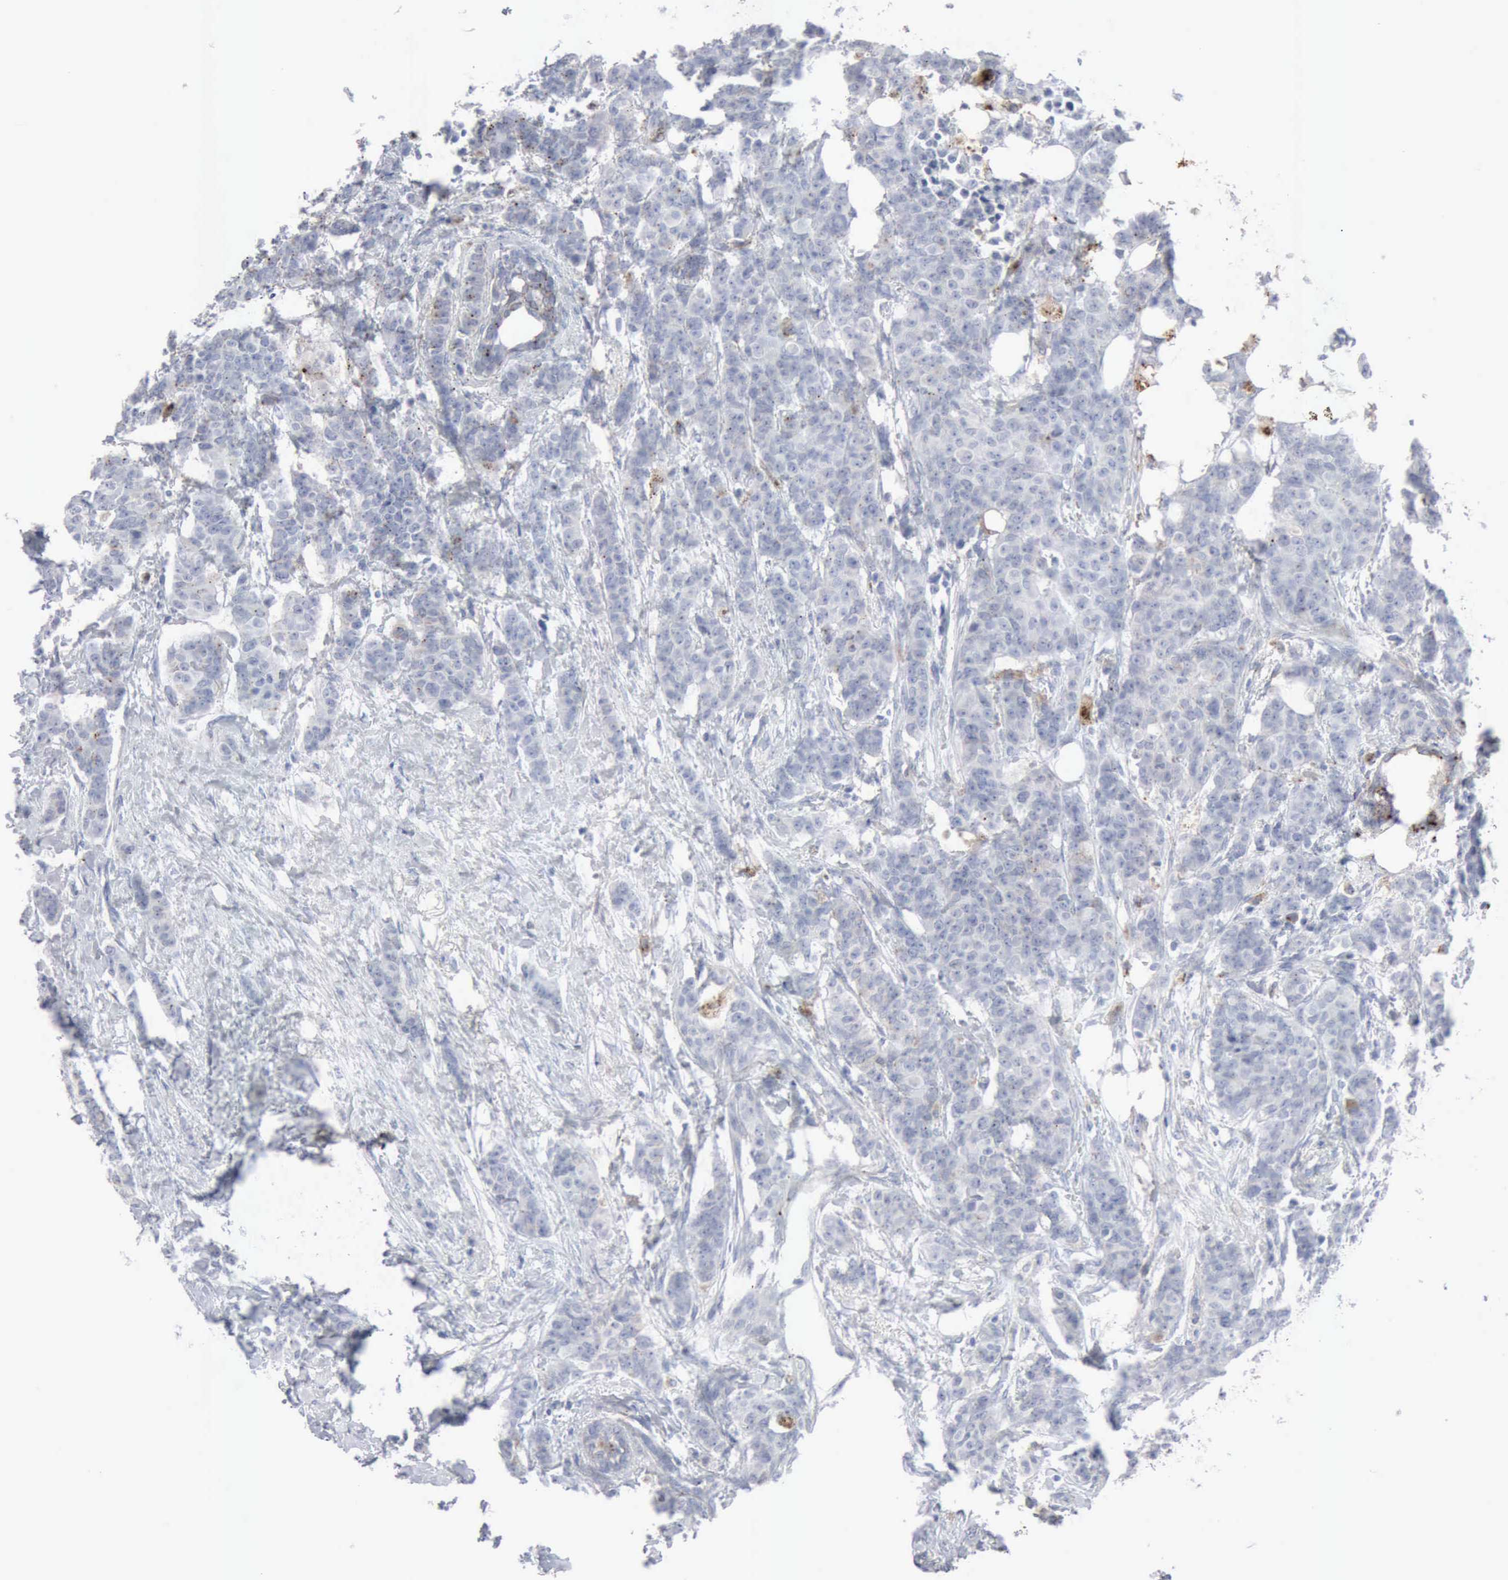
{"staining": {"intensity": "weak", "quantity": "25%-75%", "location": "cytoplasmic/membranous"}, "tissue": "breast cancer", "cell_type": "Tumor cells", "image_type": "cancer", "snomed": [{"axis": "morphology", "description": "Duct carcinoma"}, {"axis": "topography", "description": "Breast"}], "caption": "Breast cancer (intraductal carcinoma) tissue shows weak cytoplasmic/membranous expression in approximately 25%-75% of tumor cells", "gene": "GLA", "patient": {"sex": "female", "age": 40}}